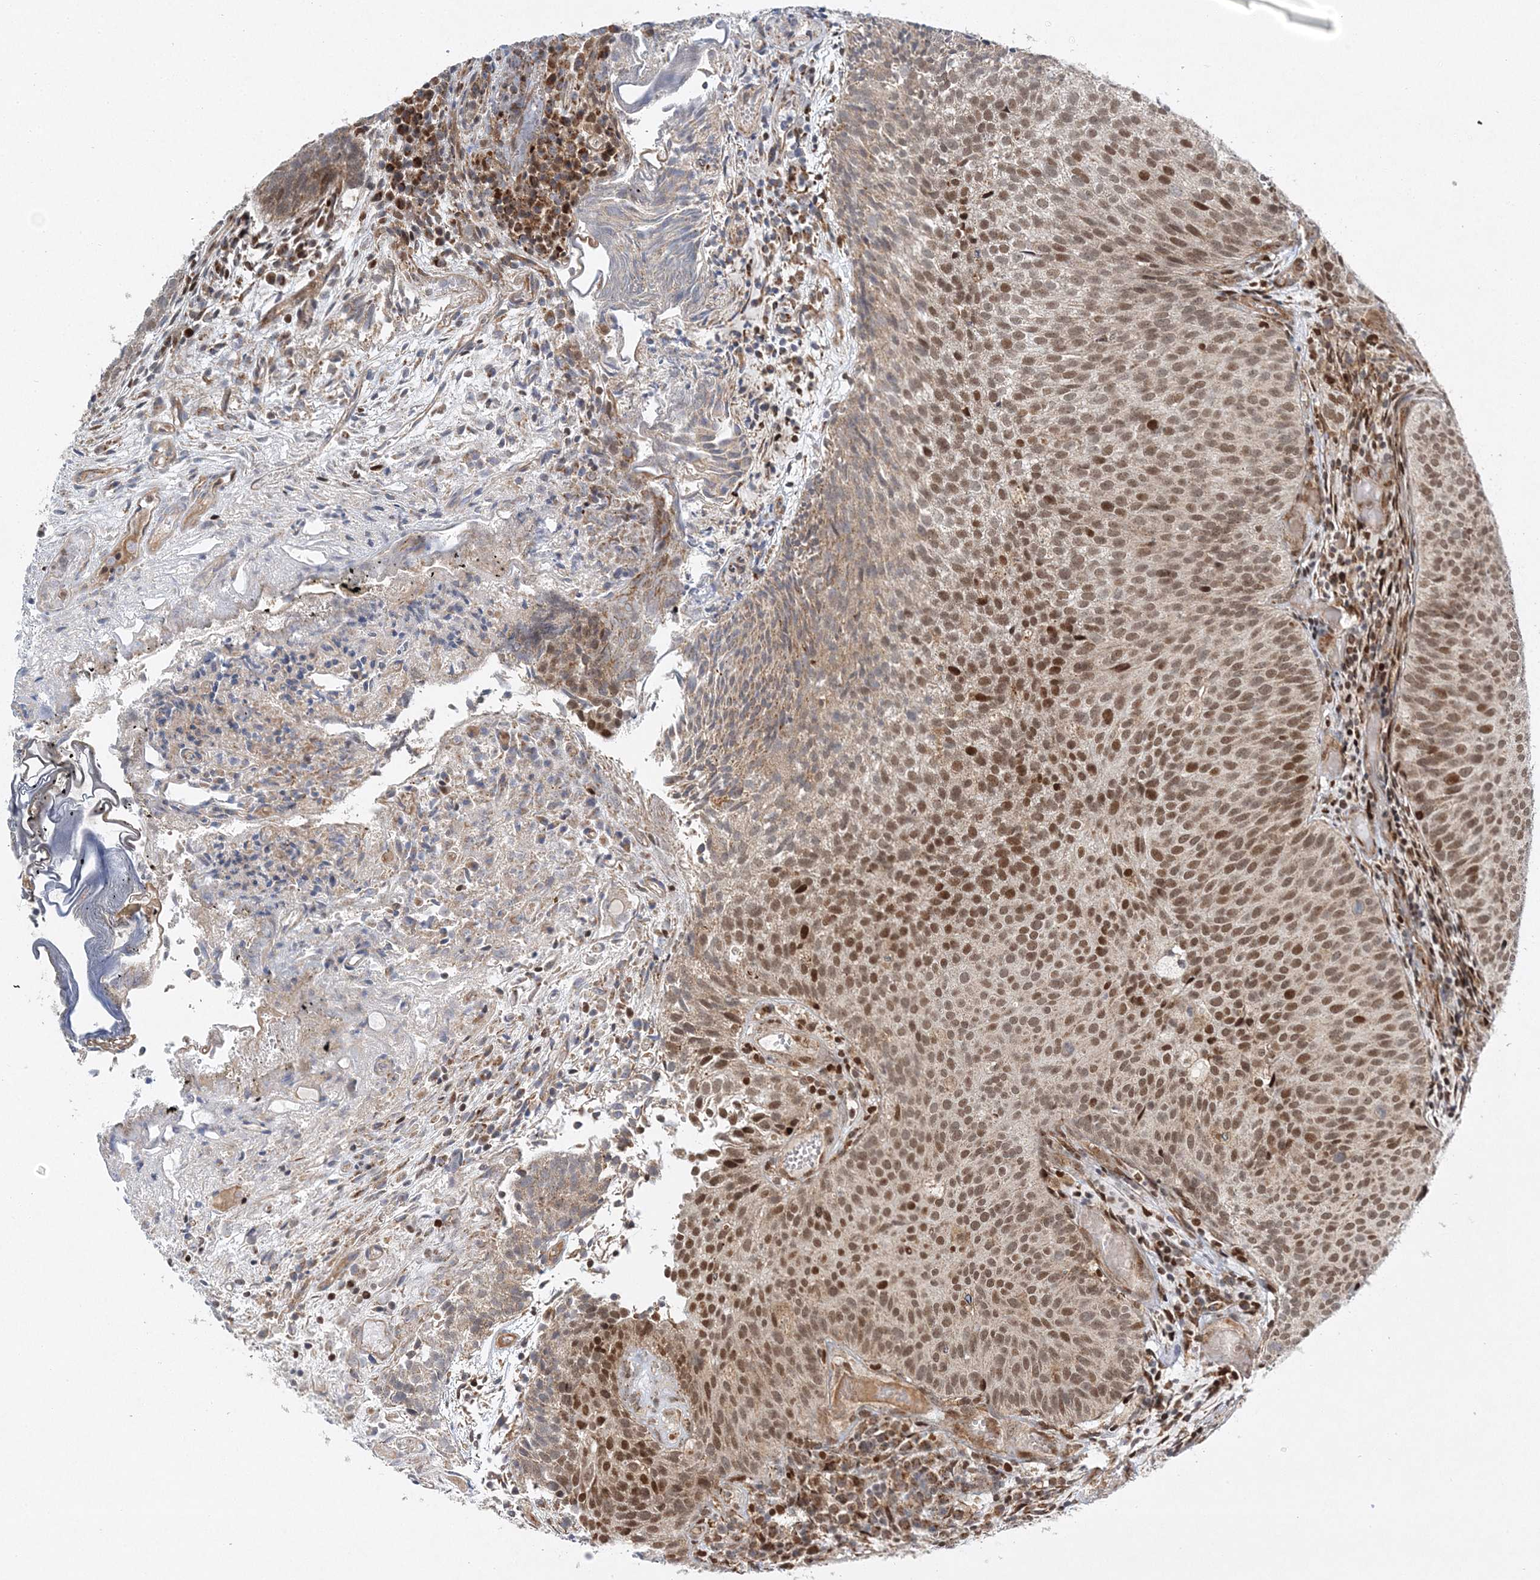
{"staining": {"intensity": "moderate", "quantity": ">75%", "location": "cytoplasmic/membranous,nuclear"}, "tissue": "urothelial cancer", "cell_type": "Tumor cells", "image_type": "cancer", "snomed": [{"axis": "morphology", "description": "Urothelial carcinoma, Low grade"}, {"axis": "topography", "description": "Urinary bladder"}], "caption": "IHC of urothelial carcinoma (low-grade) shows medium levels of moderate cytoplasmic/membranous and nuclear positivity in approximately >75% of tumor cells.", "gene": "RAB11FIP2", "patient": {"sex": "male", "age": 86}}